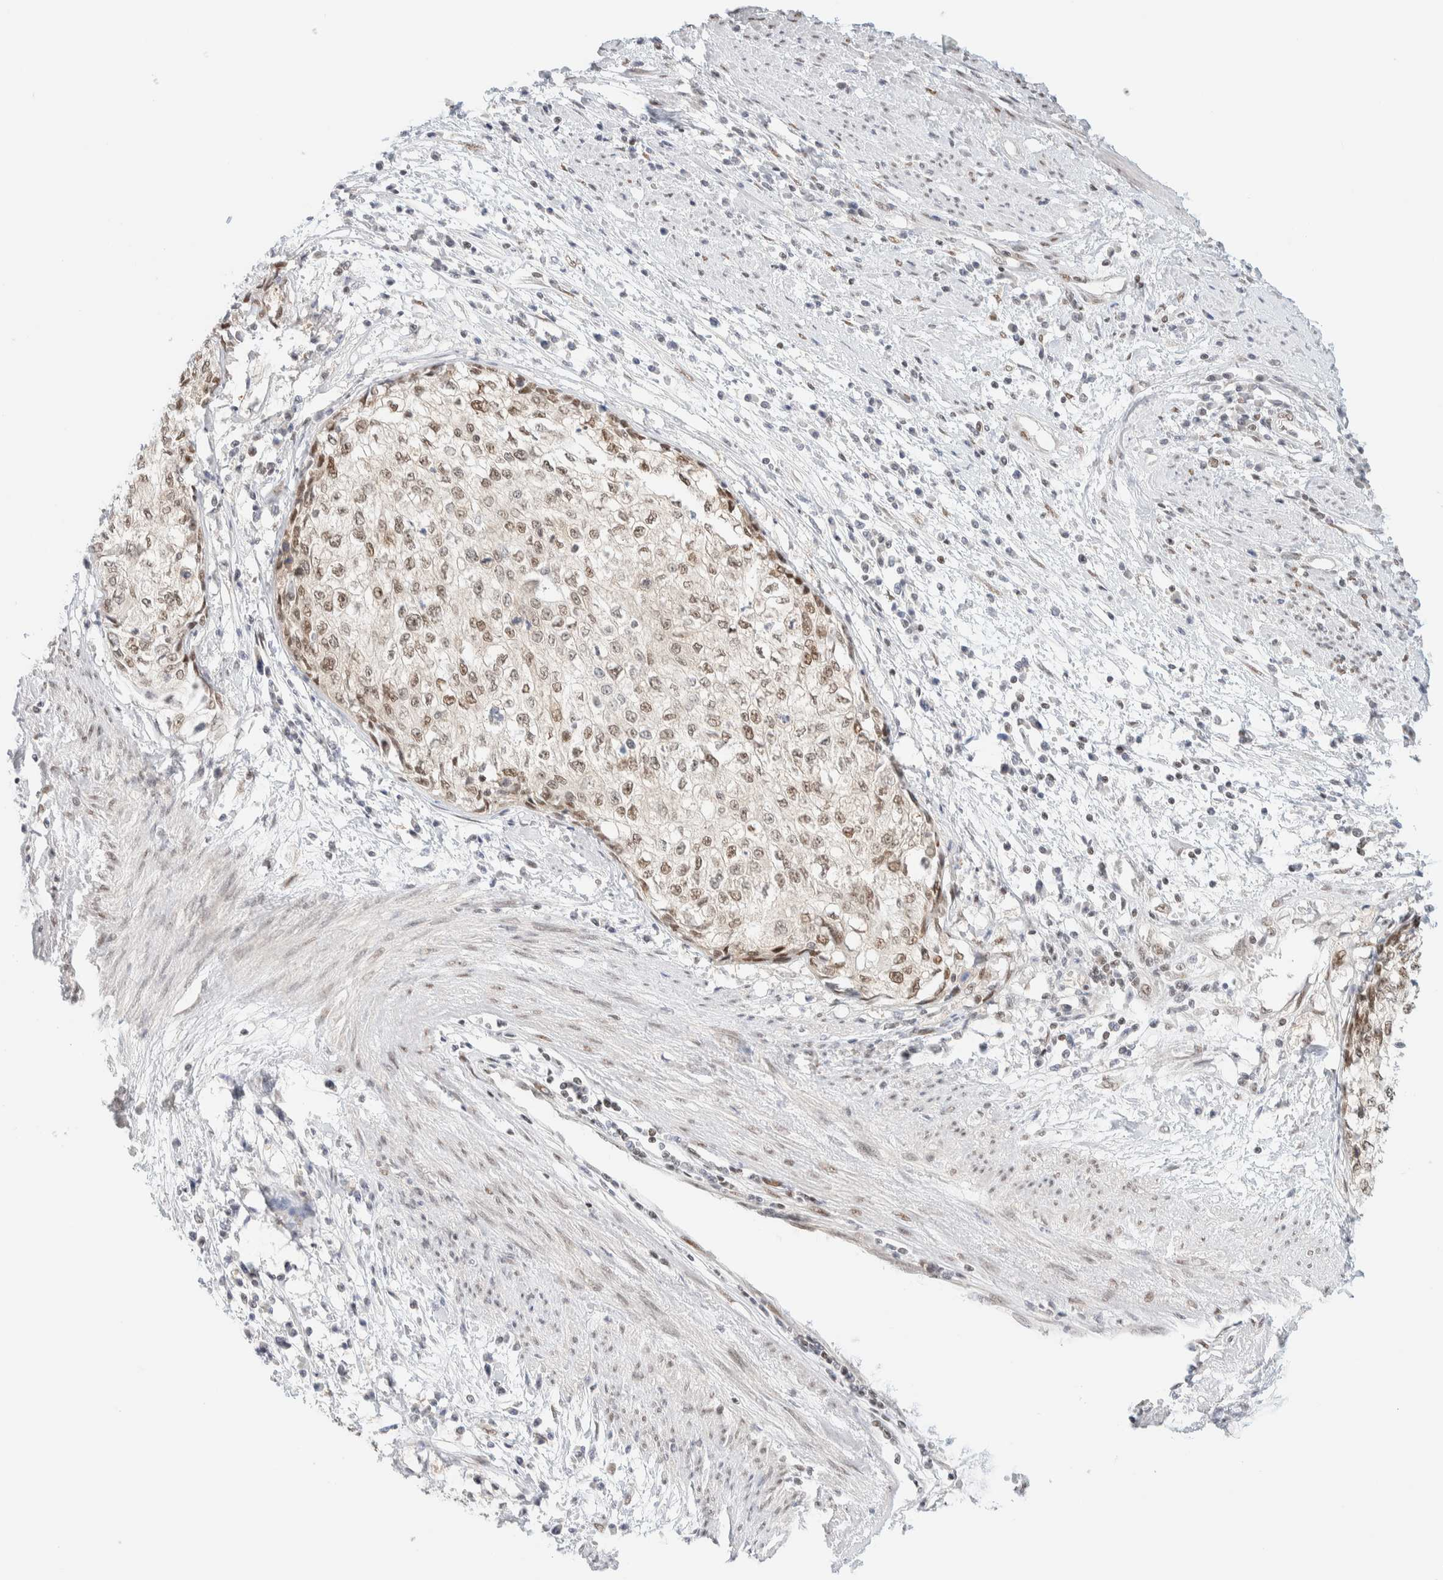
{"staining": {"intensity": "weak", "quantity": "25%-75%", "location": "nuclear"}, "tissue": "cervical cancer", "cell_type": "Tumor cells", "image_type": "cancer", "snomed": [{"axis": "morphology", "description": "Squamous cell carcinoma, NOS"}, {"axis": "topography", "description": "Cervix"}], "caption": "Brown immunohistochemical staining in human cervical squamous cell carcinoma reveals weak nuclear positivity in approximately 25%-75% of tumor cells. Using DAB (3,3'-diaminobenzidine) (brown) and hematoxylin (blue) stains, captured at high magnification using brightfield microscopy.", "gene": "PYGO2", "patient": {"sex": "female", "age": 57}}